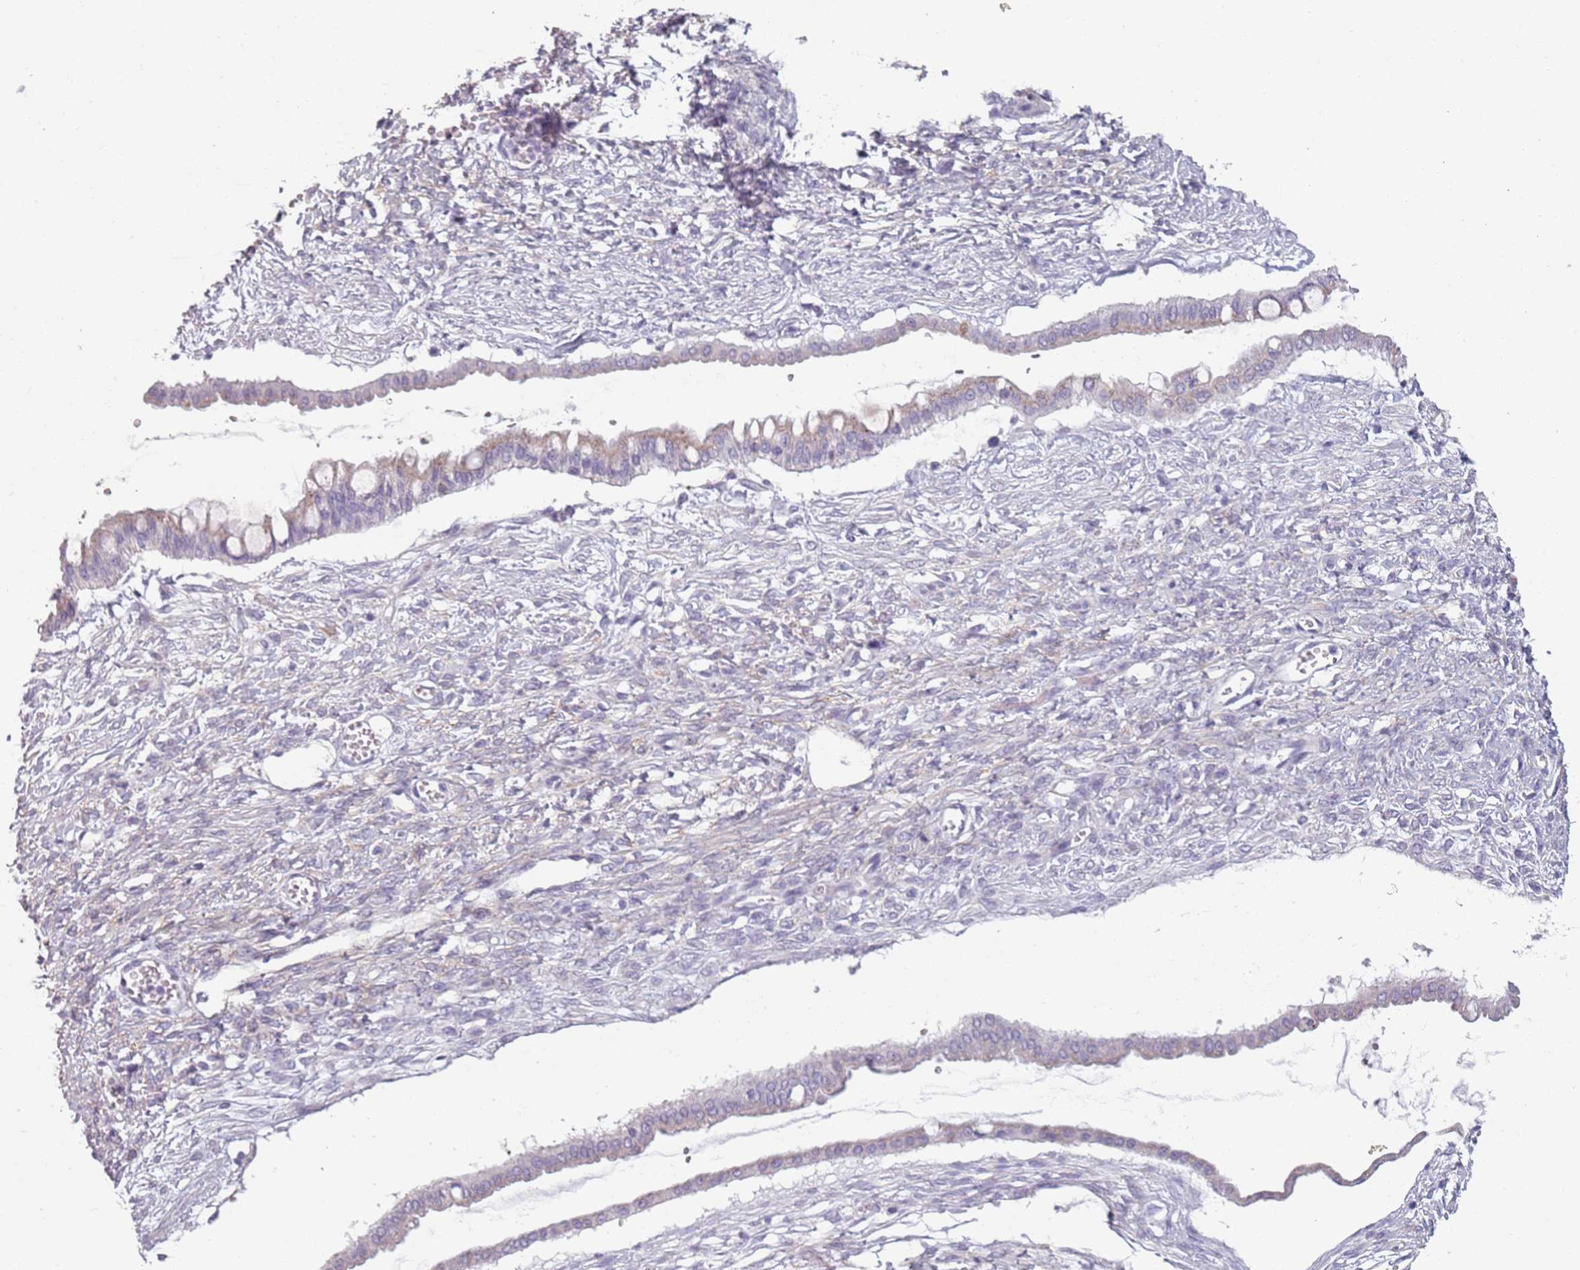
{"staining": {"intensity": "moderate", "quantity": "25%-75%", "location": "cytoplasmic/membranous"}, "tissue": "ovarian cancer", "cell_type": "Tumor cells", "image_type": "cancer", "snomed": [{"axis": "morphology", "description": "Cystadenocarcinoma, mucinous, NOS"}, {"axis": "topography", "description": "Ovary"}], "caption": "A medium amount of moderate cytoplasmic/membranous positivity is present in approximately 25%-75% of tumor cells in mucinous cystadenocarcinoma (ovarian) tissue.", "gene": "MEGF8", "patient": {"sex": "female", "age": 73}}